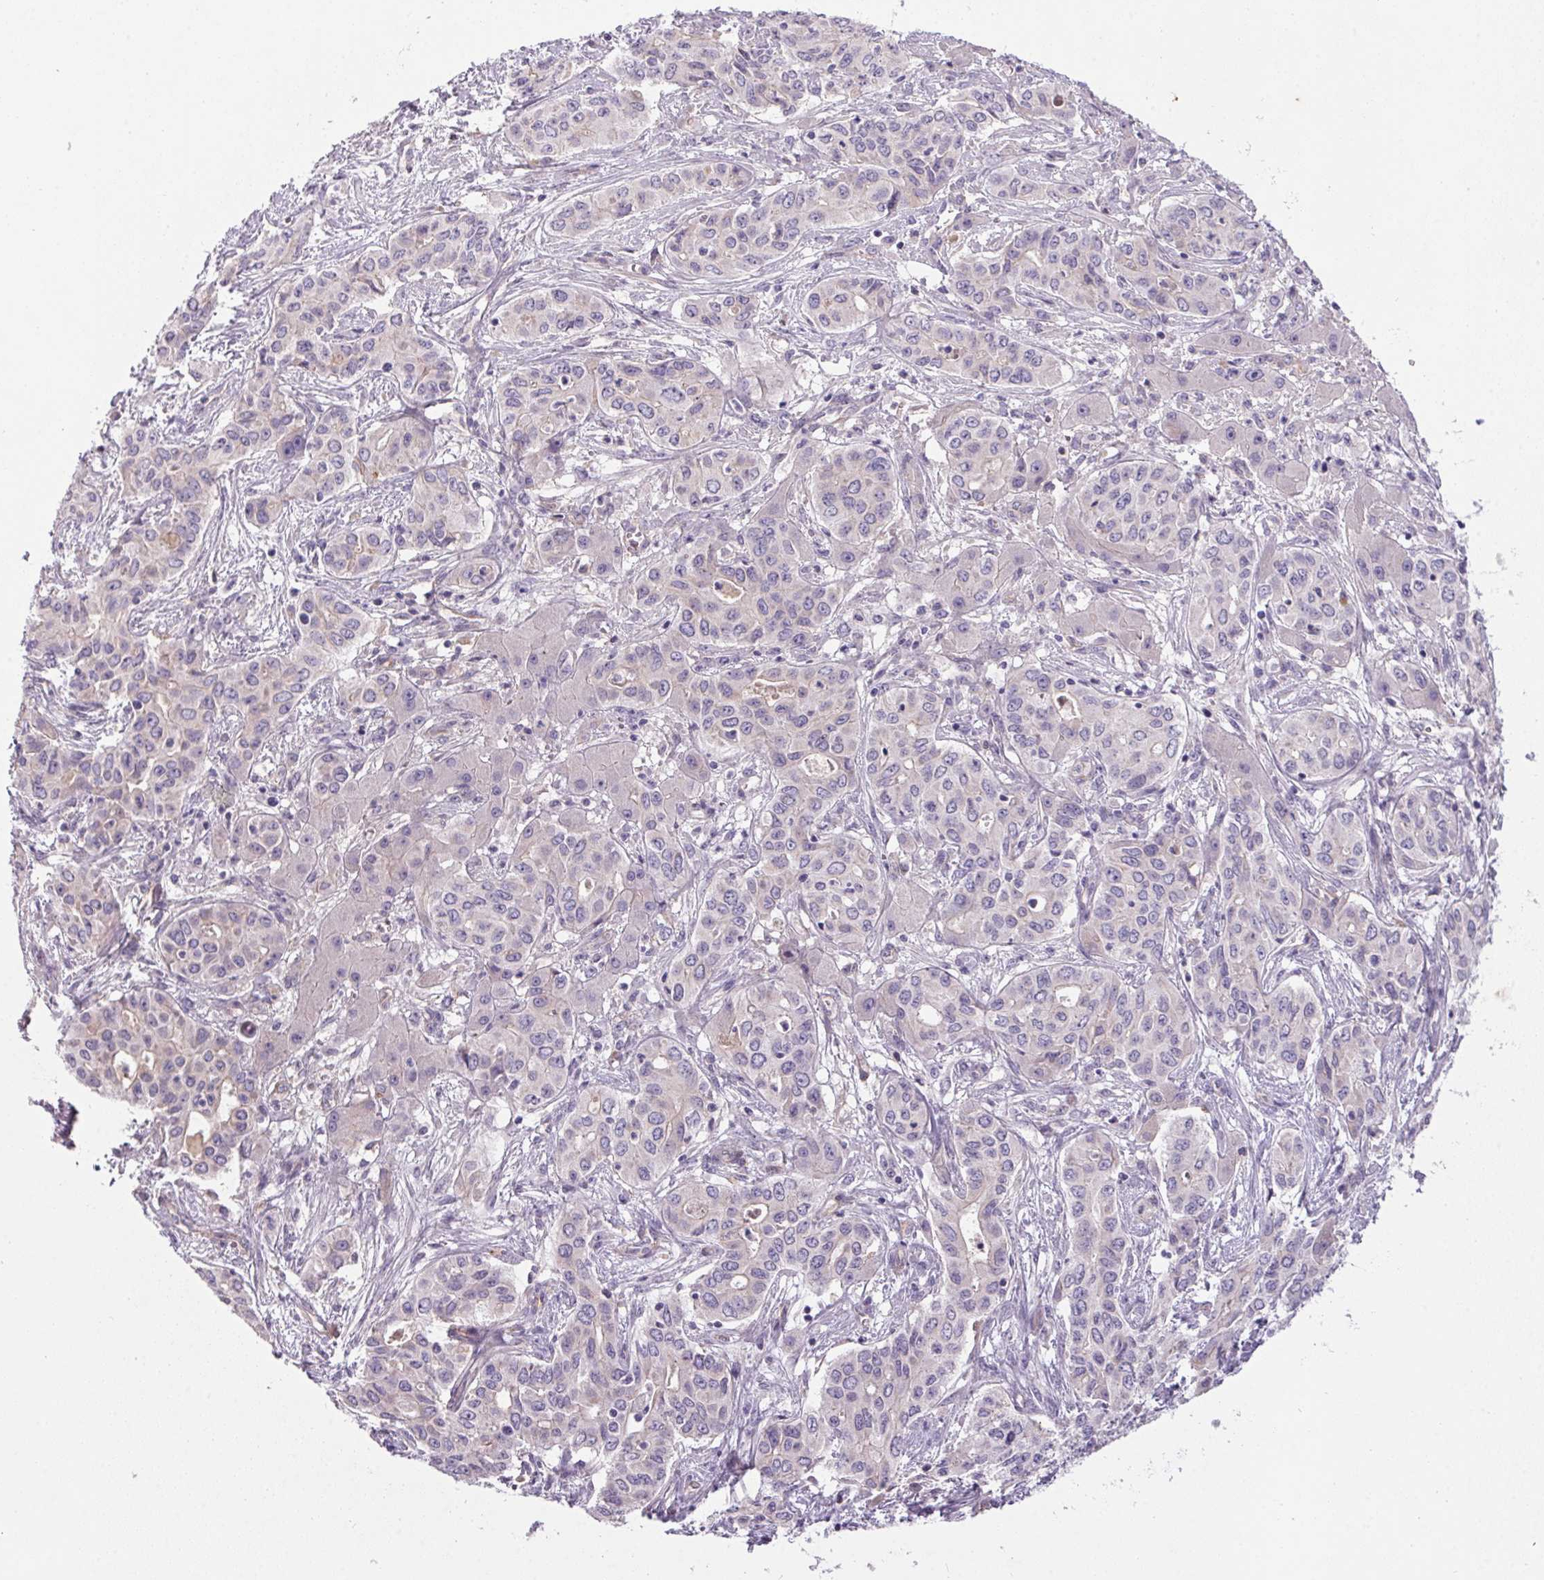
{"staining": {"intensity": "negative", "quantity": "none", "location": "none"}, "tissue": "liver cancer", "cell_type": "Tumor cells", "image_type": "cancer", "snomed": [{"axis": "morphology", "description": "Cholangiocarcinoma"}, {"axis": "topography", "description": "Liver"}], "caption": "This is an immunohistochemistry micrograph of cholangiocarcinoma (liver). There is no staining in tumor cells.", "gene": "APOC4", "patient": {"sex": "female", "age": 65}}